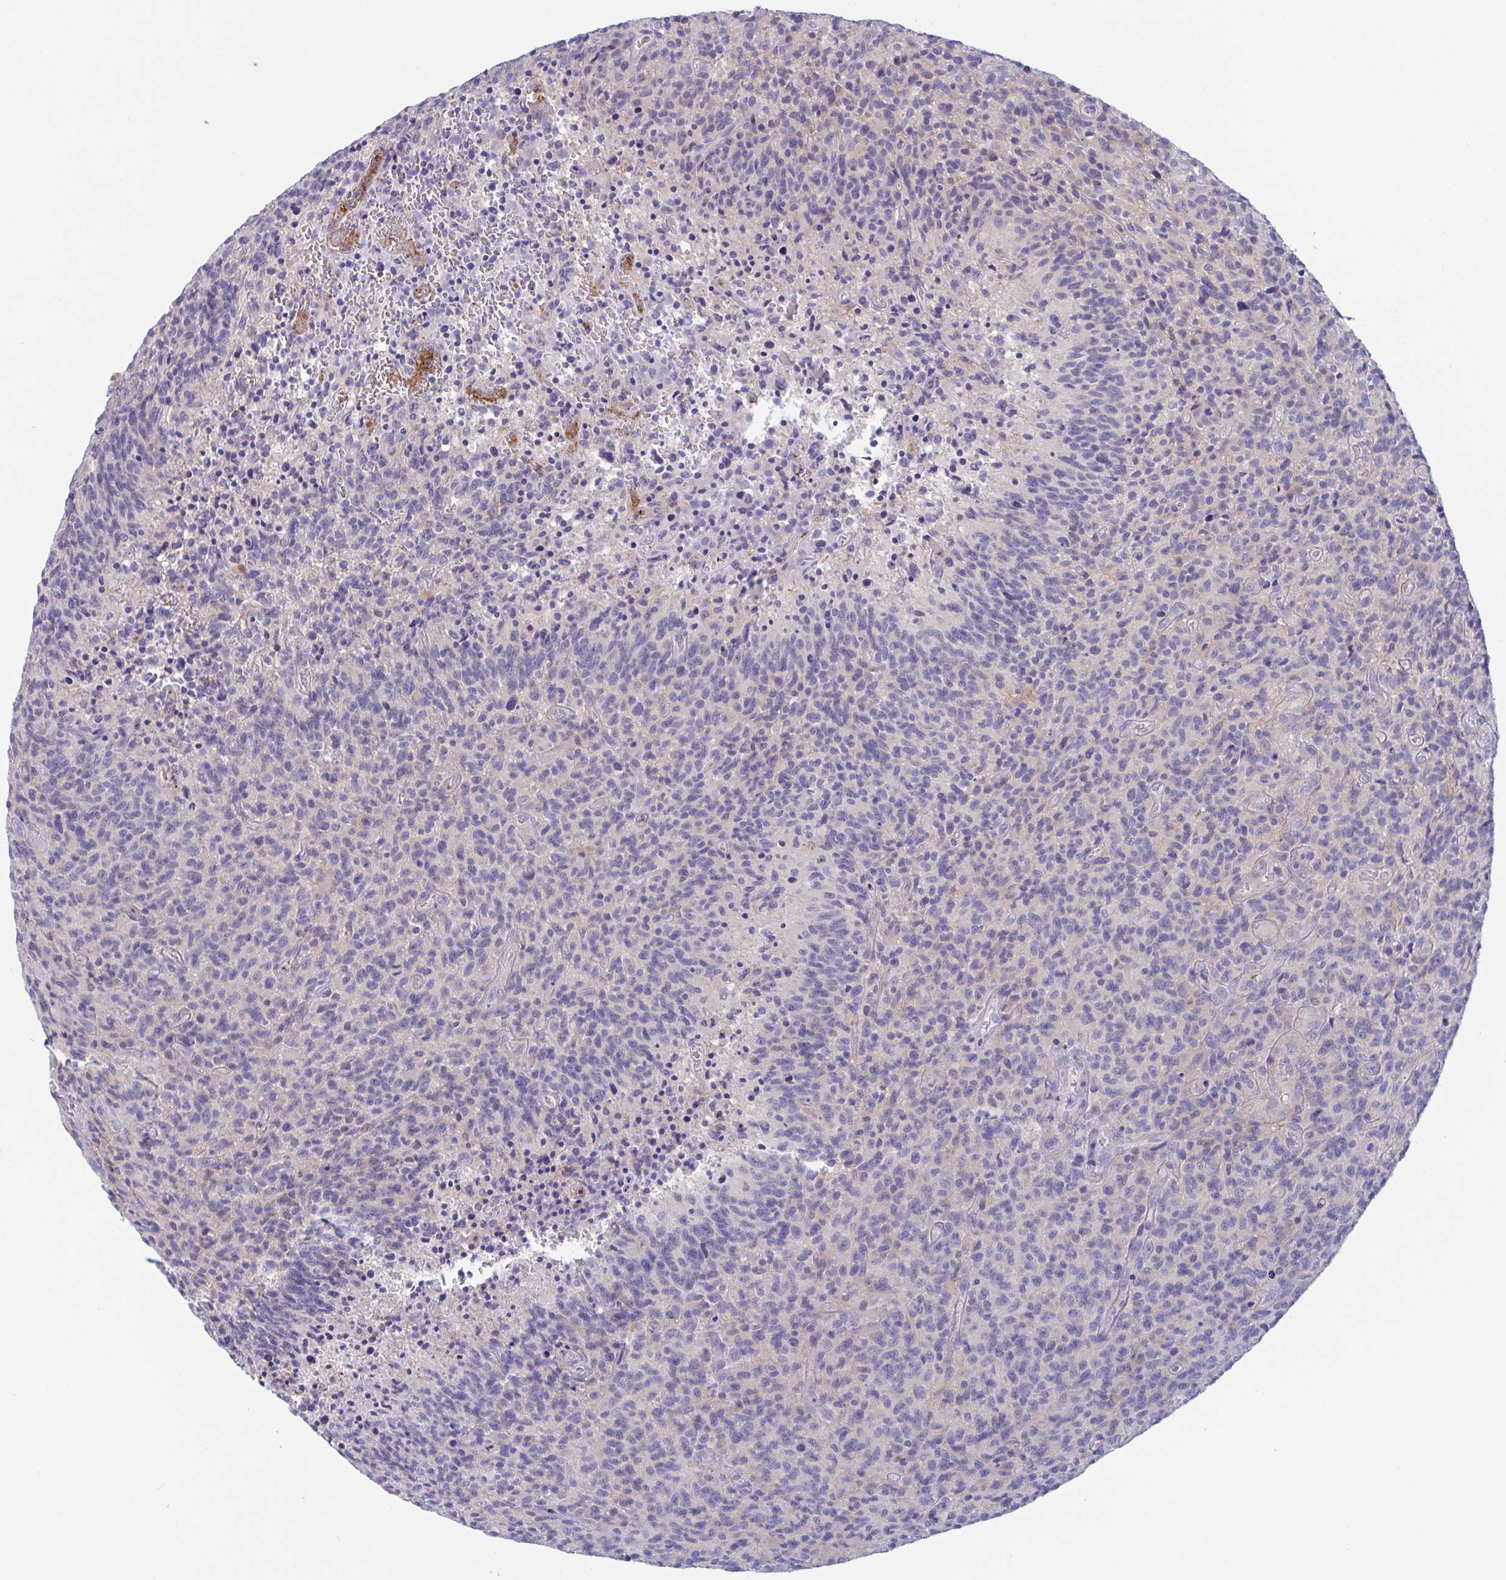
{"staining": {"intensity": "negative", "quantity": "none", "location": "none"}, "tissue": "glioma", "cell_type": "Tumor cells", "image_type": "cancer", "snomed": [{"axis": "morphology", "description": "Glioma, malignant, High grade"}, {"axis": "topography", "description": "Brain"}], "caption": "Immunohistochemistry (IHC) histopathology image of high-grade glioma (malignant) stained for a protein (brown), which demonstrates no staining in tumor cells.", "gene": "OXLD1", "patient": {"sex": "male", "age": 76}}